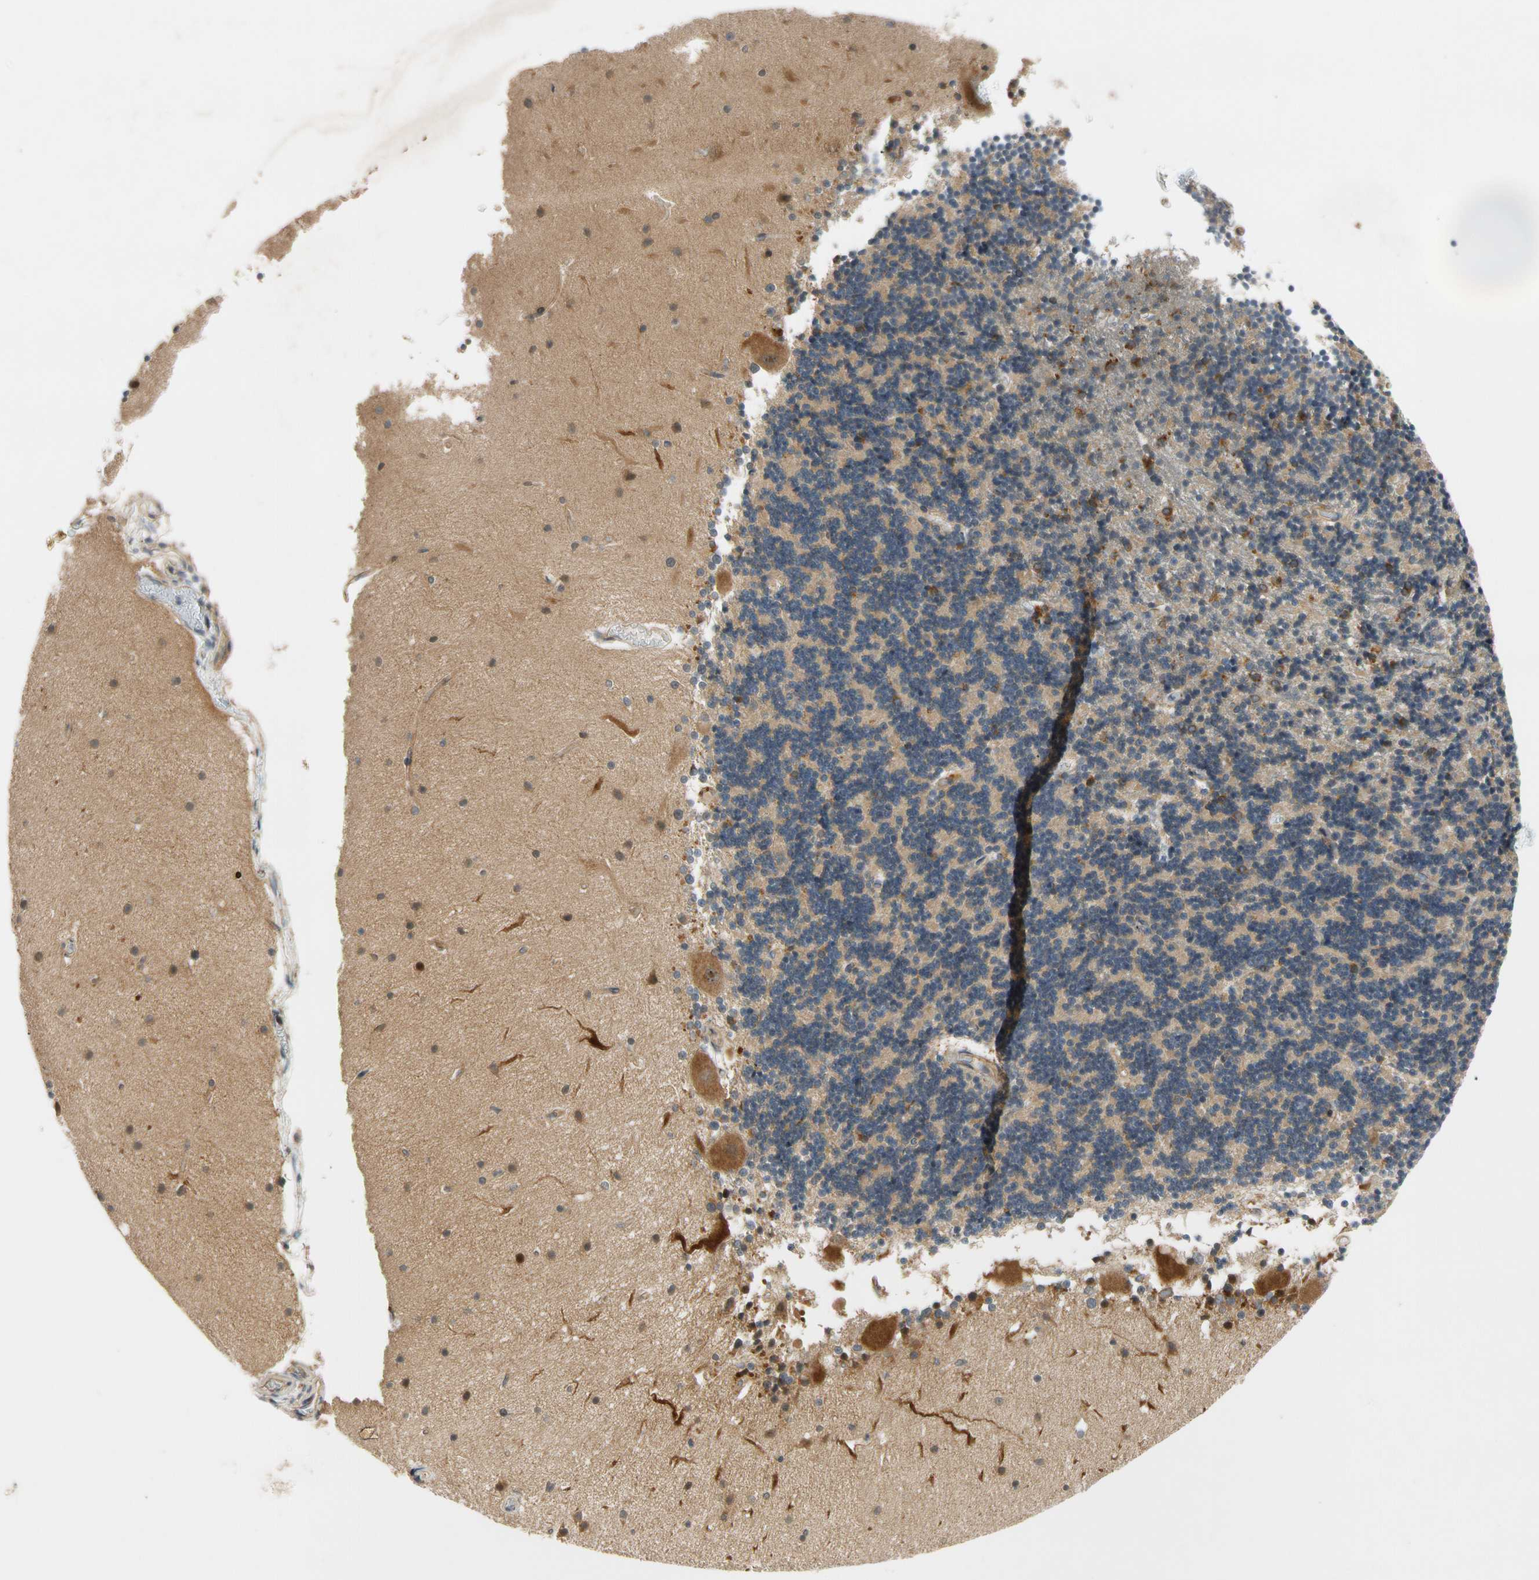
{"staining": {"intensity": "moderate", "quantity": "<25%", "location": "cytoplasmic/membranous"}, "tissue": "cerebellum", "cell_type": "Cells in granular layer", "image_type": "normal", "snomed": [{"axis": "morphology", "description": "Normal tissue, NOS"}, {"axis": "topography", "description": "Cerebellum"}], "caption": "About <25% of cells in granular layer in benign cerebellum show moderate cytoplasmic/membranous protein positivity as visualized by brown immunohistochemical staining.", "gene": "GATD1", "patient": {"sex": "female", "age": 54}}